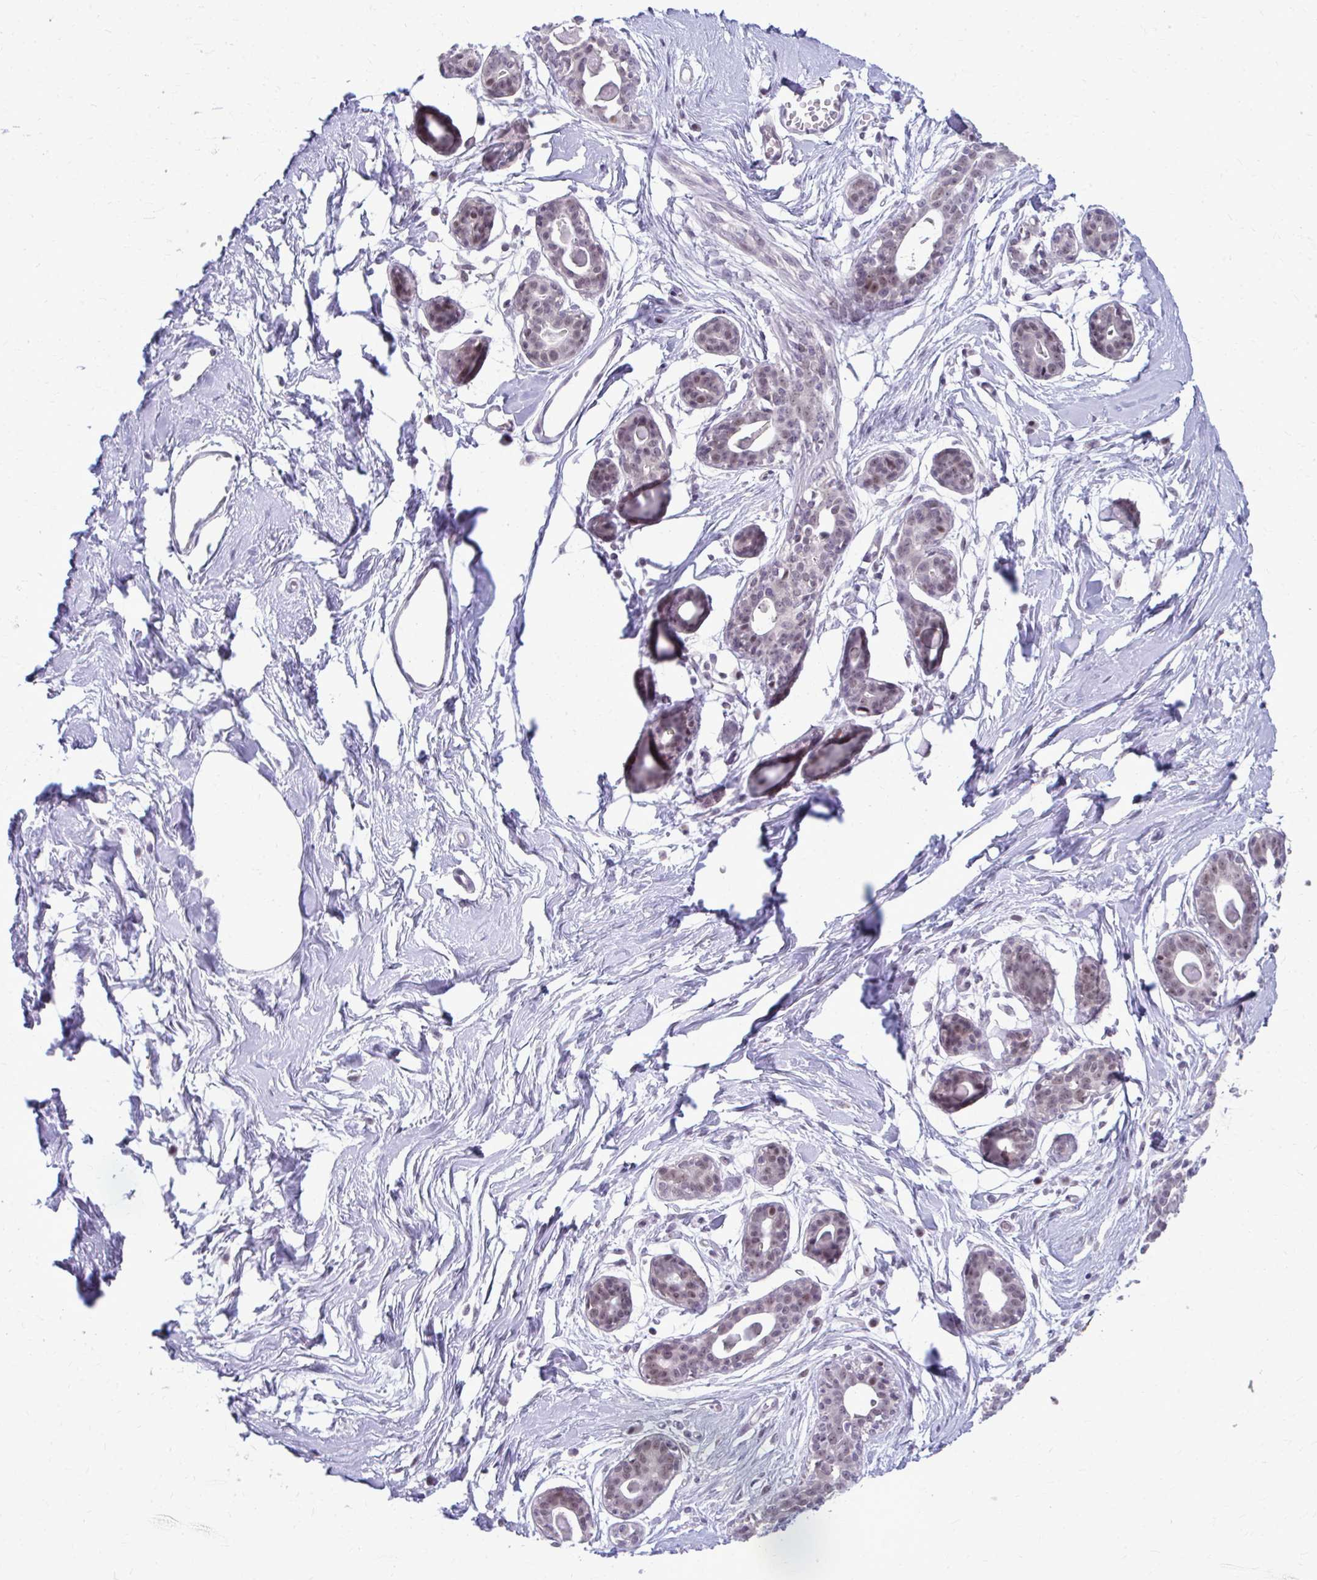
{"staining": {"intensity": "negative", "quantity": "none", "location": "none"}, "tissue": "breast", "cell_type": "Adipocytes", "image_type": "normal", "snomed": [{"axis": "morphology", "description": "Normal tissue, NOS"}, {"axis": "topography", "description": "Breast"}], "caption": "A micrograph of breast stained for a protein shows no brown staining in adipocytes.", "gene": "MAF1", "patient": {"sex": "female", "age": 45}}